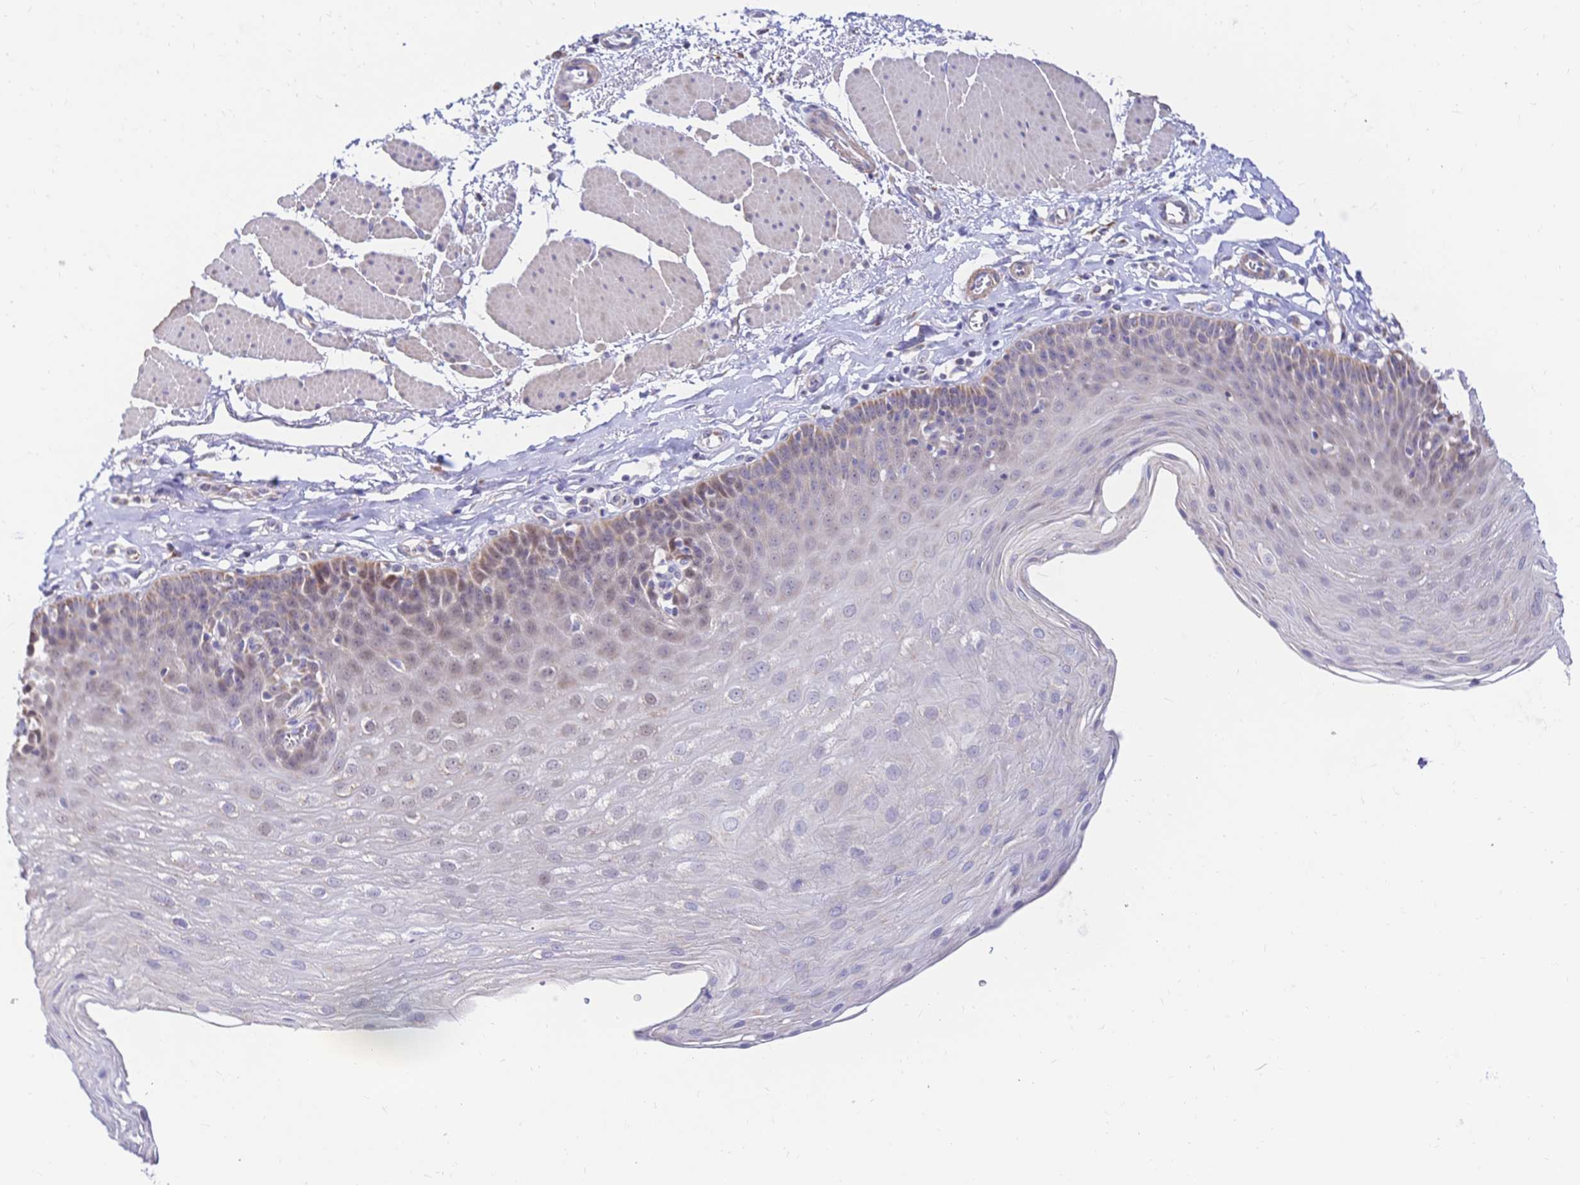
{"staining": {"intensity": "weak", "quantity": "<25%", "location": "cytoplasmic/membranous"}, "tissue": "esophagus", "cell_type": "Squamous epithelial cells", "image_type": "normal", "snomed": [{"axis": "morphology", "description": "Normal tissue, NOS"}, {"axis": "topography", "description": "Esophagus"}], "caption": "Benign esophagus was stained to show a protein in brown. There is no significant staining in squamous epithelial cells. (Brightfield microscopy of DAB (3,3'-diaminobenzidine) immunohistochemistry at high magnification).", "gene": "CLEC18A", "patient": {"sex": "female", "age": 81}}